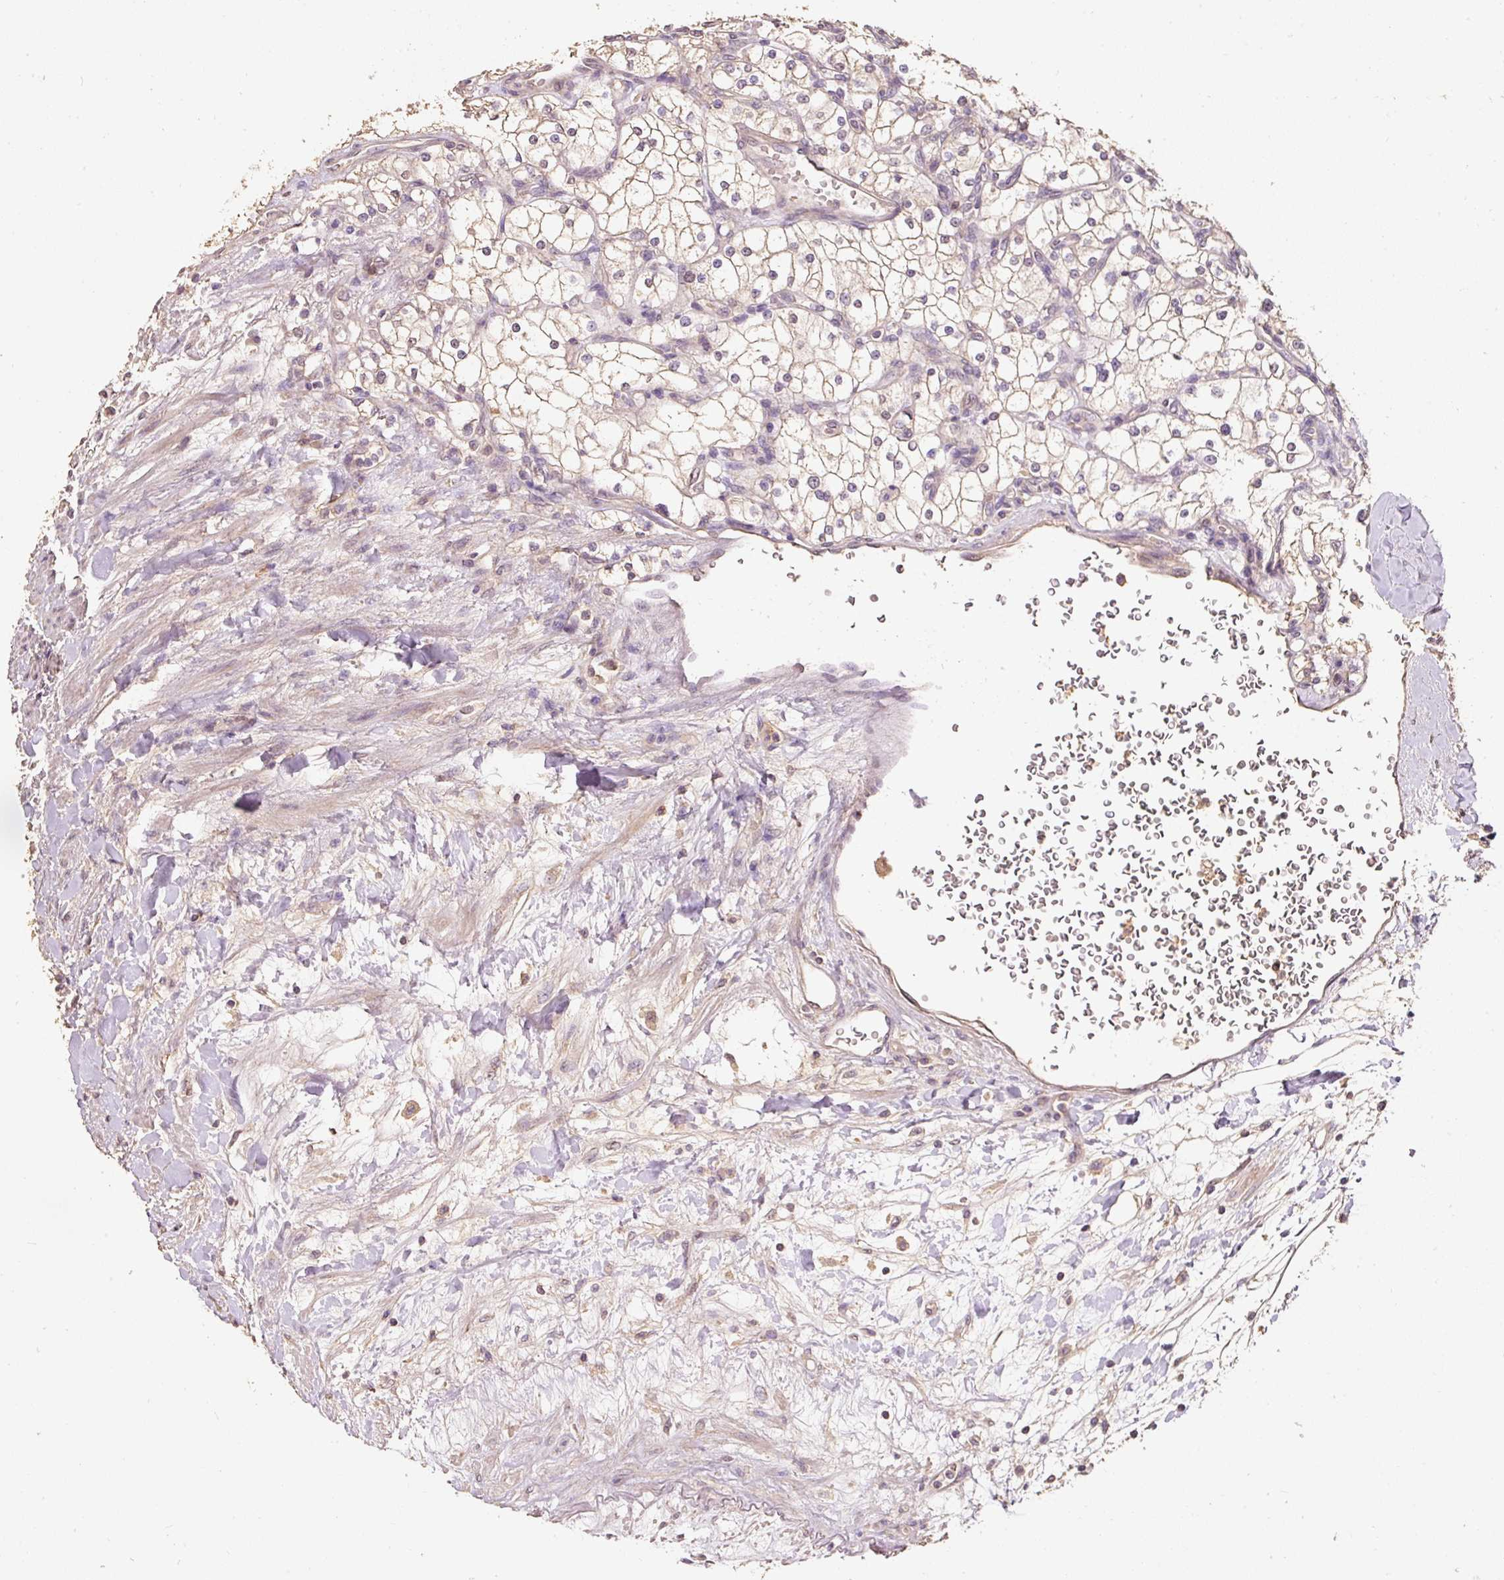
{"staining": {"intensity": "negative", "quantity": "none", "location": "none"}, "tissue": "renal cancer", "cell_type": "Tumor cells", "image_type": "cancer", "snomed": [{"axis": "morphology", "description": "Adenocarcinoma, NOS"}, {"axis": "topography", "description": "Kidney"}], "caption": "This is an immunohistochemistry photomicrograph of human renal cancer. There is no expression in tumor cells.", "gene": "HERC2", "patient": {"sex": "male", "age": 80}}